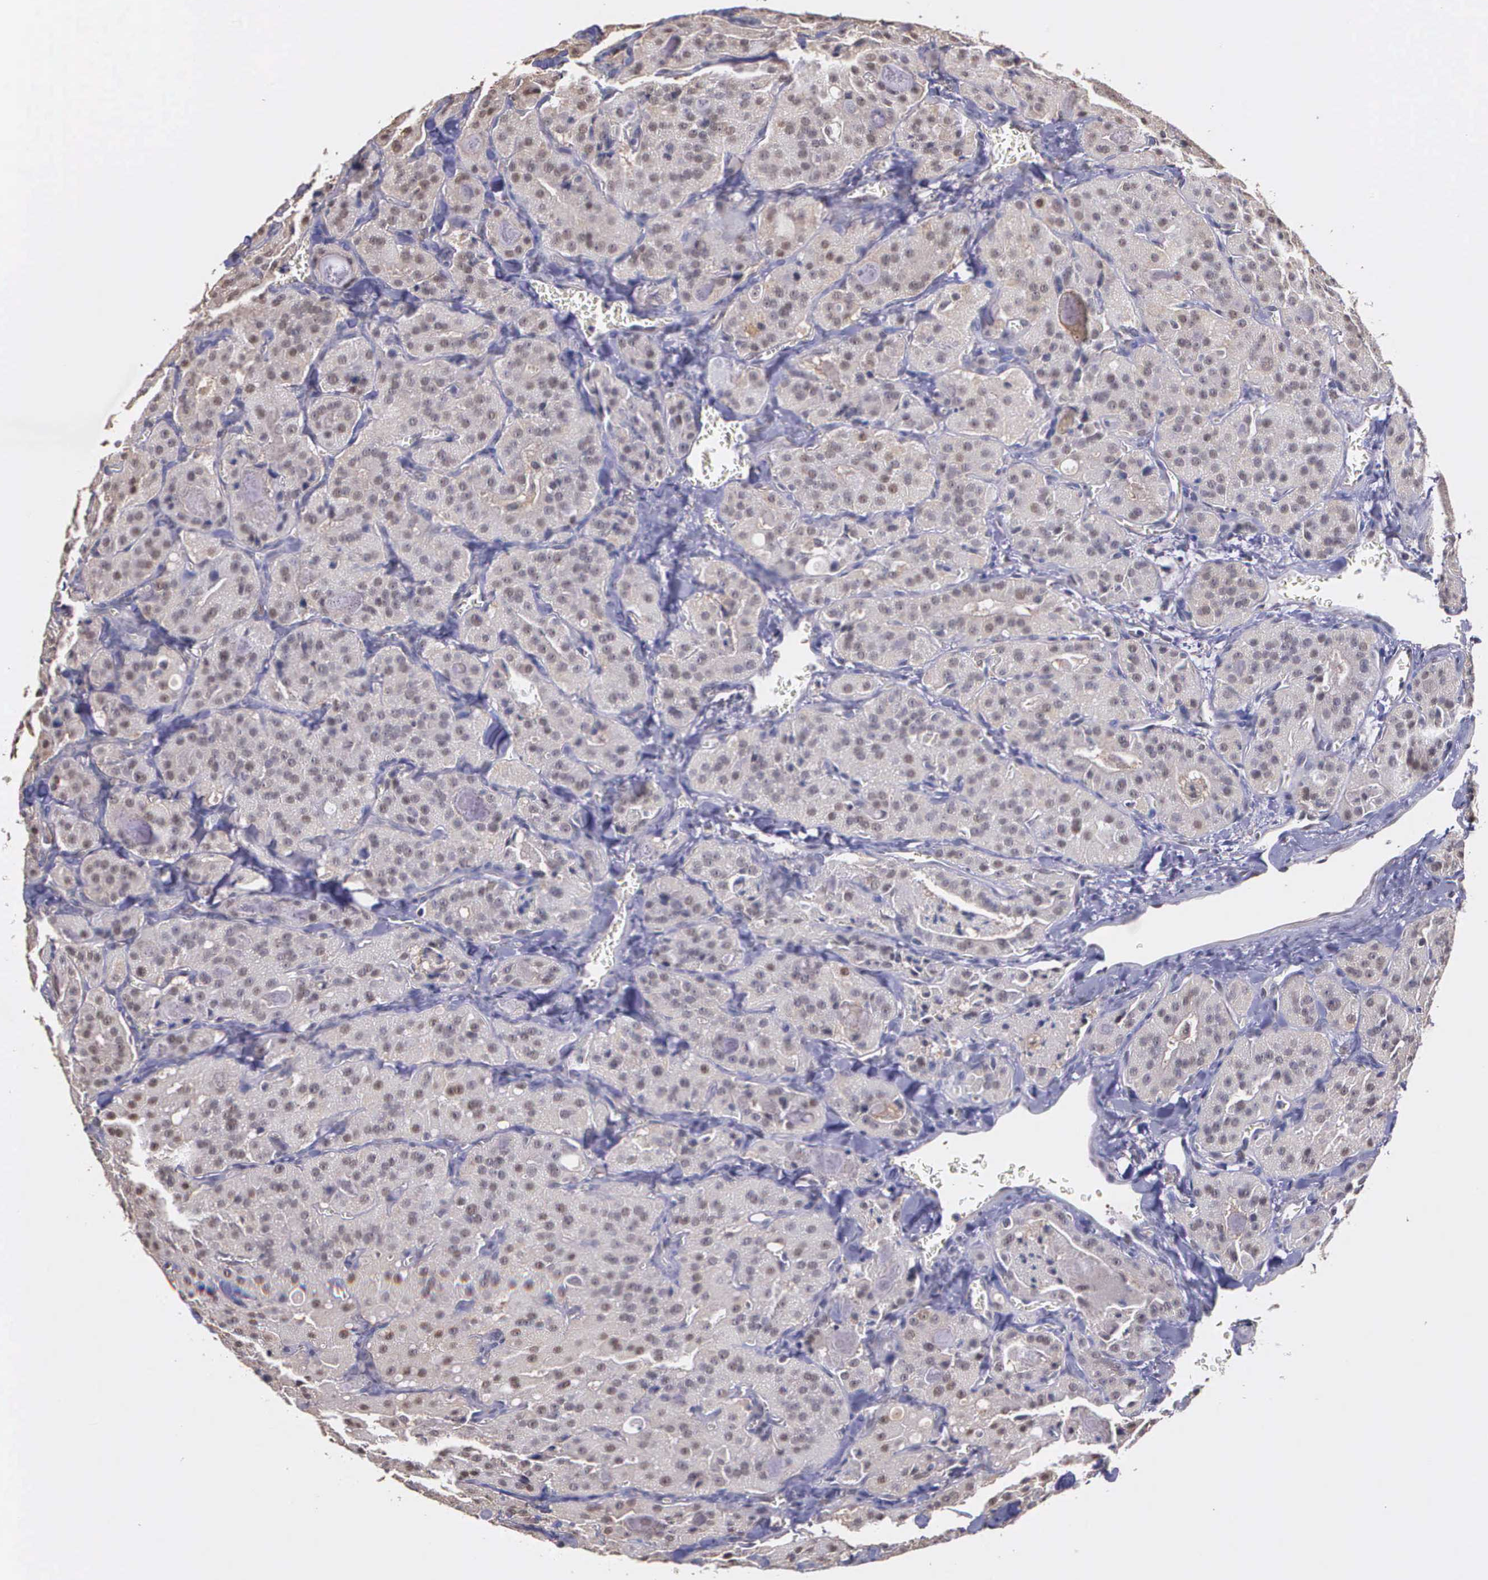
{"staining": {"intensity": "weak", "quantity": "<25%", "location": "cytoplasmic/membranous"}, "tissue": "thyroid cancer", "cell_type": "Tumor cells", "image_type": "cancer", "snomed": [{"axis": "morphology", "description": "Carcinoma, NOS"}, {"axis": "topography", "description": "Thyroid gland"}], "caption": "An immunohistochemistry micrograph of thyroid cancer is shown. There is no staining in tumor cells of thyroid cancer. (DAB (3,3'-diaminobenzidine) IHC with hematoxylin counter stain).", "gene": "PSMC1", "patient": {"sex": "male", "age": 76}}